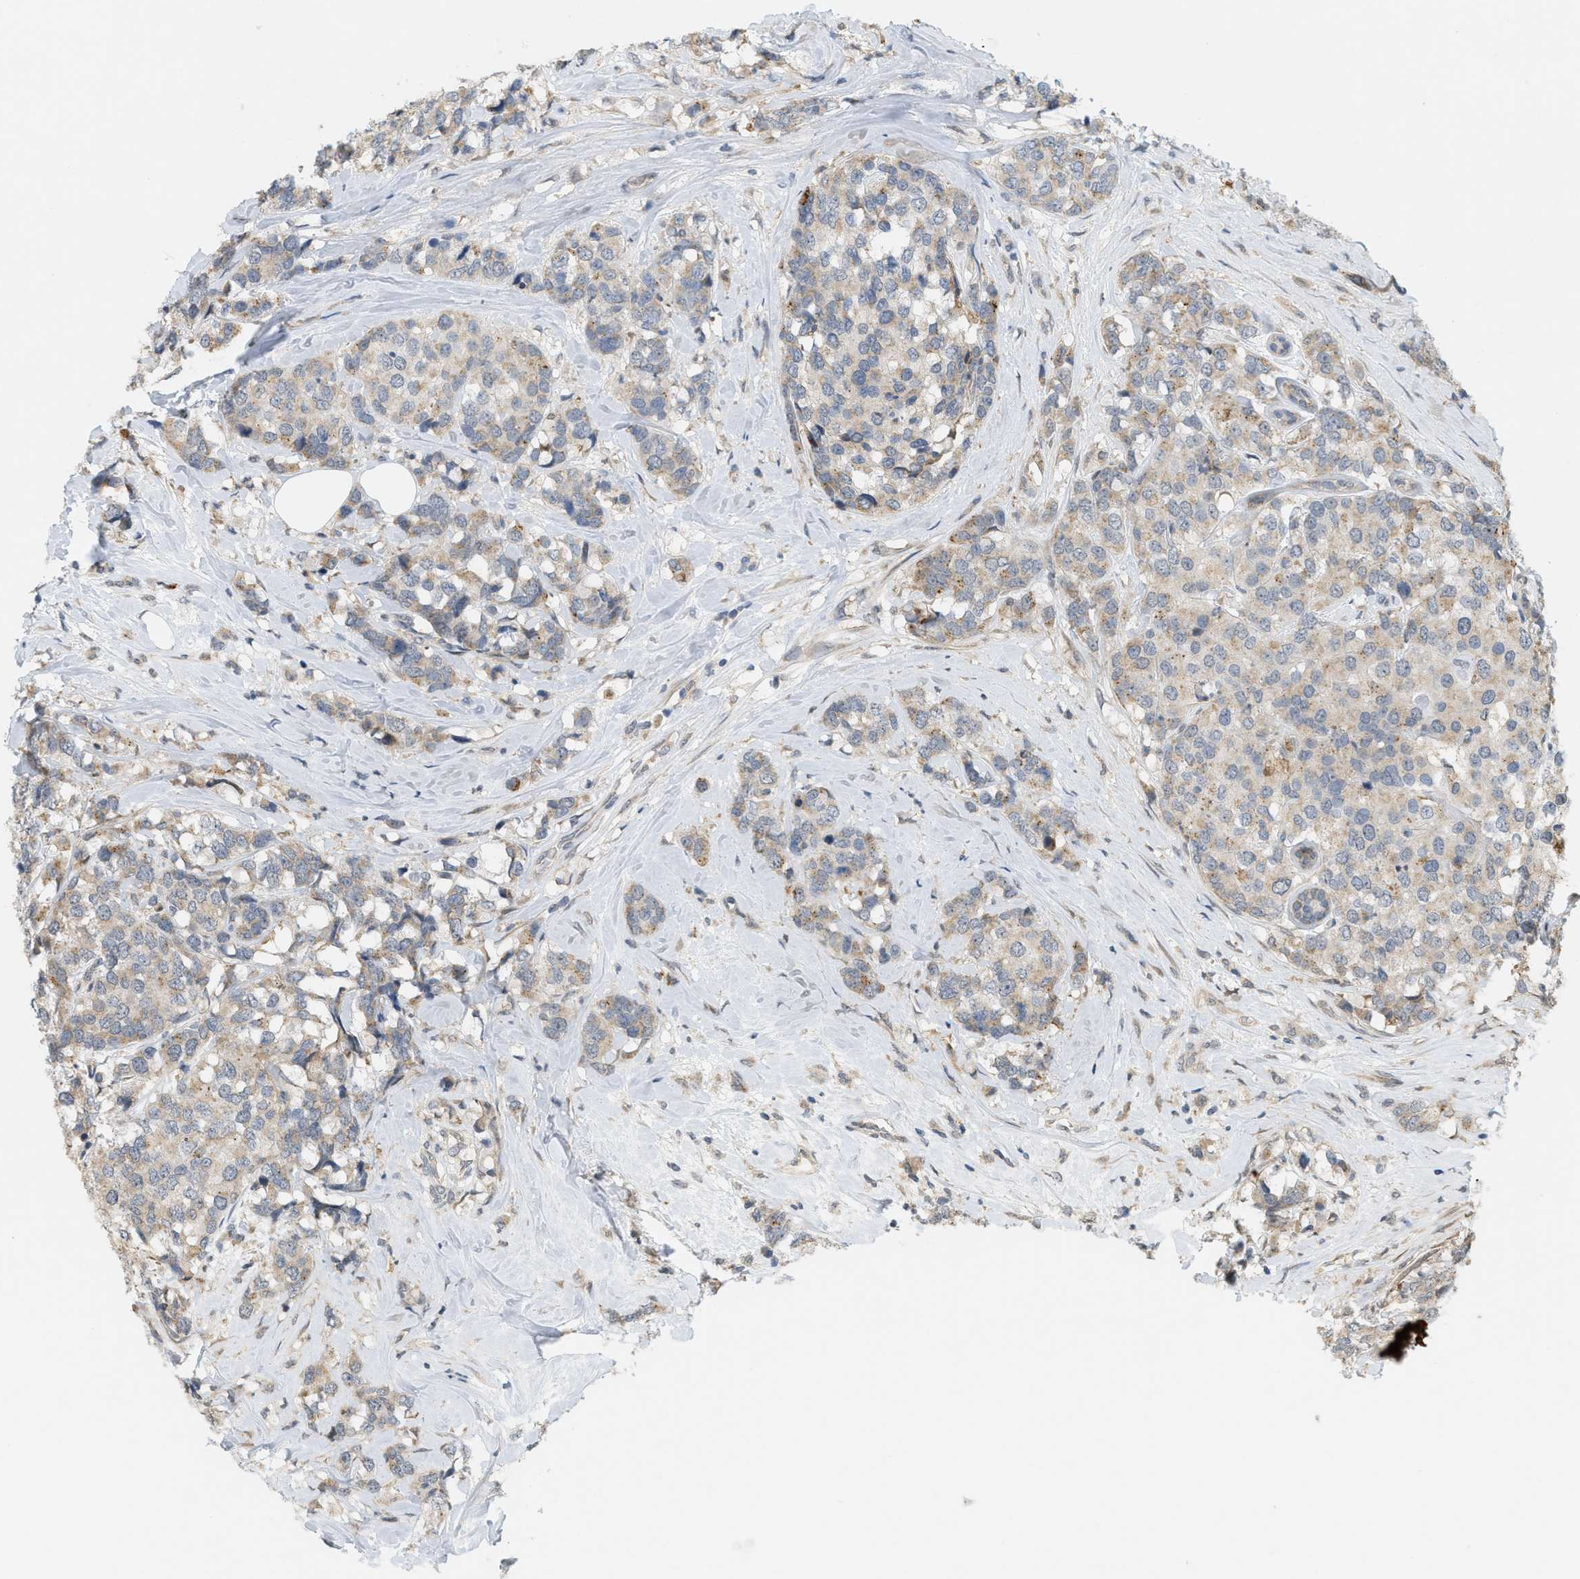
{"staining": {"intensity": "weak", "quantity": "25%-75%", "location": "cytoplasmic/membranous"}, "tissue": "breast cancer", "cell_type": "Tumor cells", "image_type": "cancer", "snomed": [{"axis": "morphology", "description": "Lobular carcinoma"}, {"axis": "topography", "description": "Breast"}], "caption": "Immunohistochemical staining of lobular carcinoma (breast) reveals weak cytoplasmic/membranous protein expression in approximately 25%-75% of tumor cells.", "gene": "PRKD1", "patient": {"sex": "female", "age": 59}}